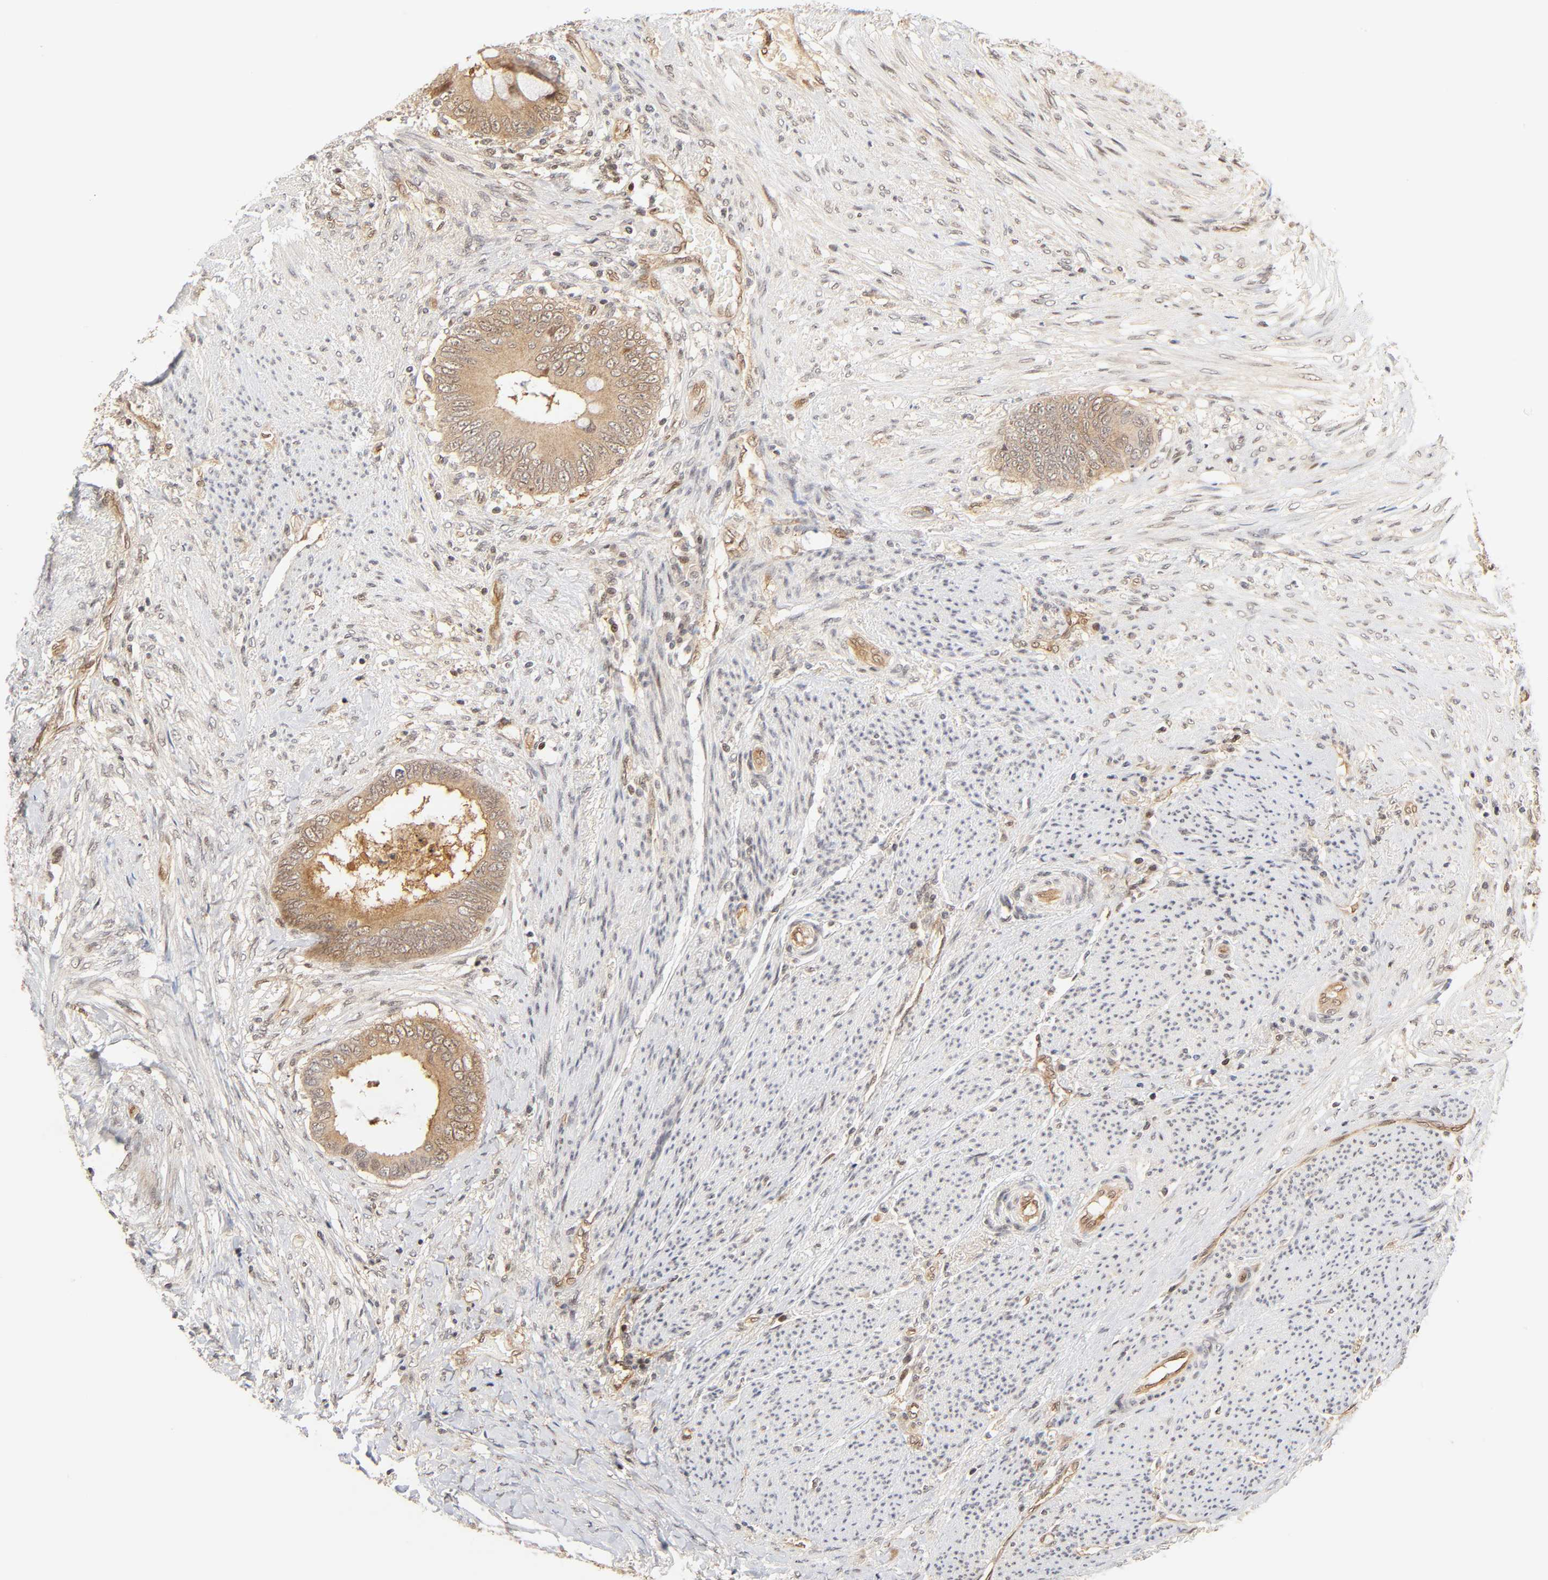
{"staining": {"intensity": "weak", "quantity": ">75%", "location": "cytoplasmic/membranous,nuclear"}, "tissue": "colorectal cancer", "cell_type": "Tumor cells", "image_type": "cancer", "snomed": [{"axis": "morphology", "description": "Normal tissue, NOS"}, {"axis": "morphology", "description": "Adenocarcinoma, NOS"}, {"axis": "topography", "description": "Rectum"}, {"axis": "topography", "description": "Peripheral nerve tissue"}], "caption": "Human colorectal adenocarcinoma stained with a brown dye displays weak cytoplasmic/membranous and nuclear positive expression in about >75% of tumor cells.", "gene": "CDC37", "patient": {"sex": "female", "age": 77}}